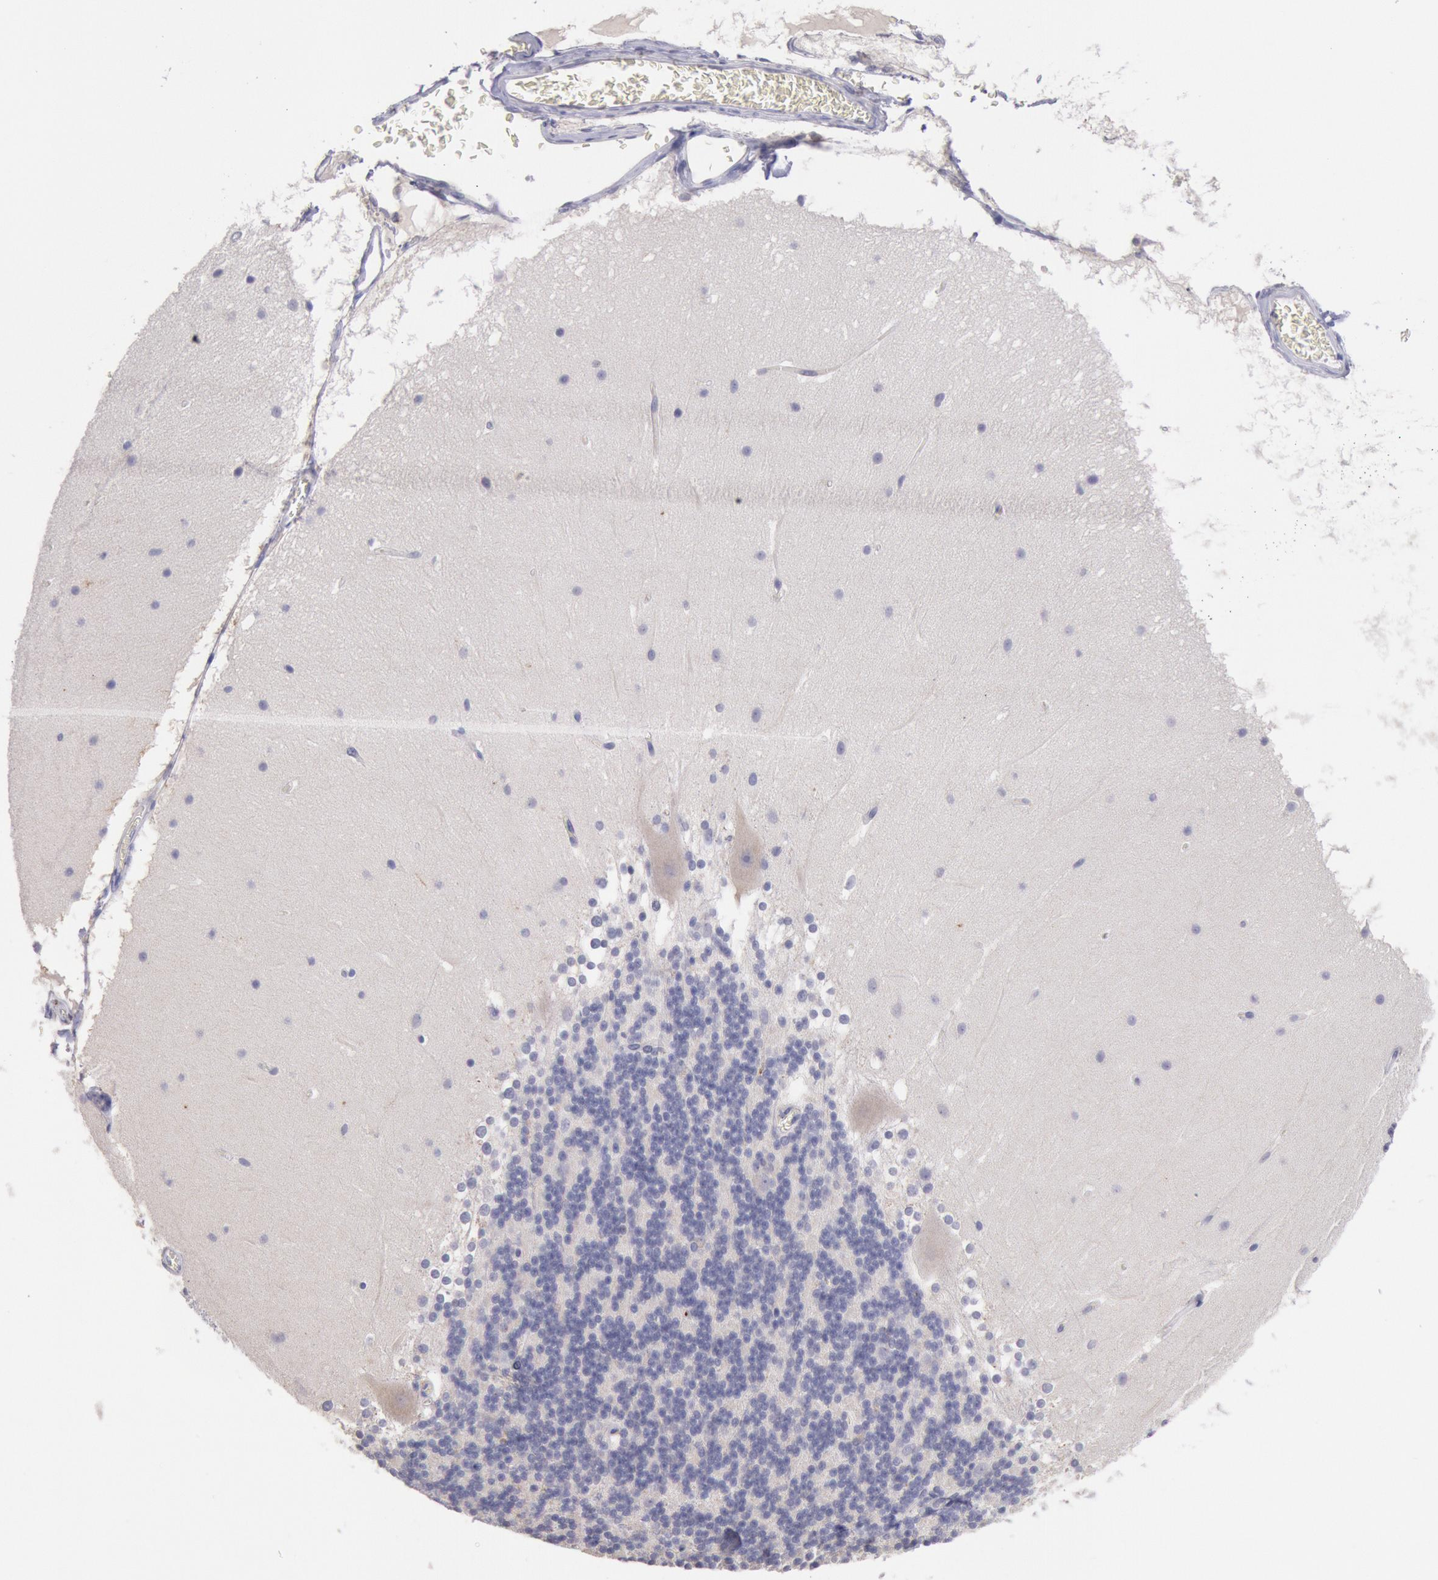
{"staining": {"intensity": "negative", "quantity": "none", "location": "none"}, "tissue": "cerebellum", "cell_type": "Cells in granular layer", "image_type": "normal", "snomed": [{"axis": "morphology", "description": "Normal tissue, NOS"}, {"axis": "topography", "description": "Cerebellum"}], "caption": "Cells in granular layer are negative for brown protein staining in unremarkable cerebellum. The staining is performed using DAB (3,3'-diaminobenzidine) brown chromogen with nuclei counter-stained in using hematoxylin.", "gene": "GAL3ST1", "patient": {"sex": "female", "age": 19}}